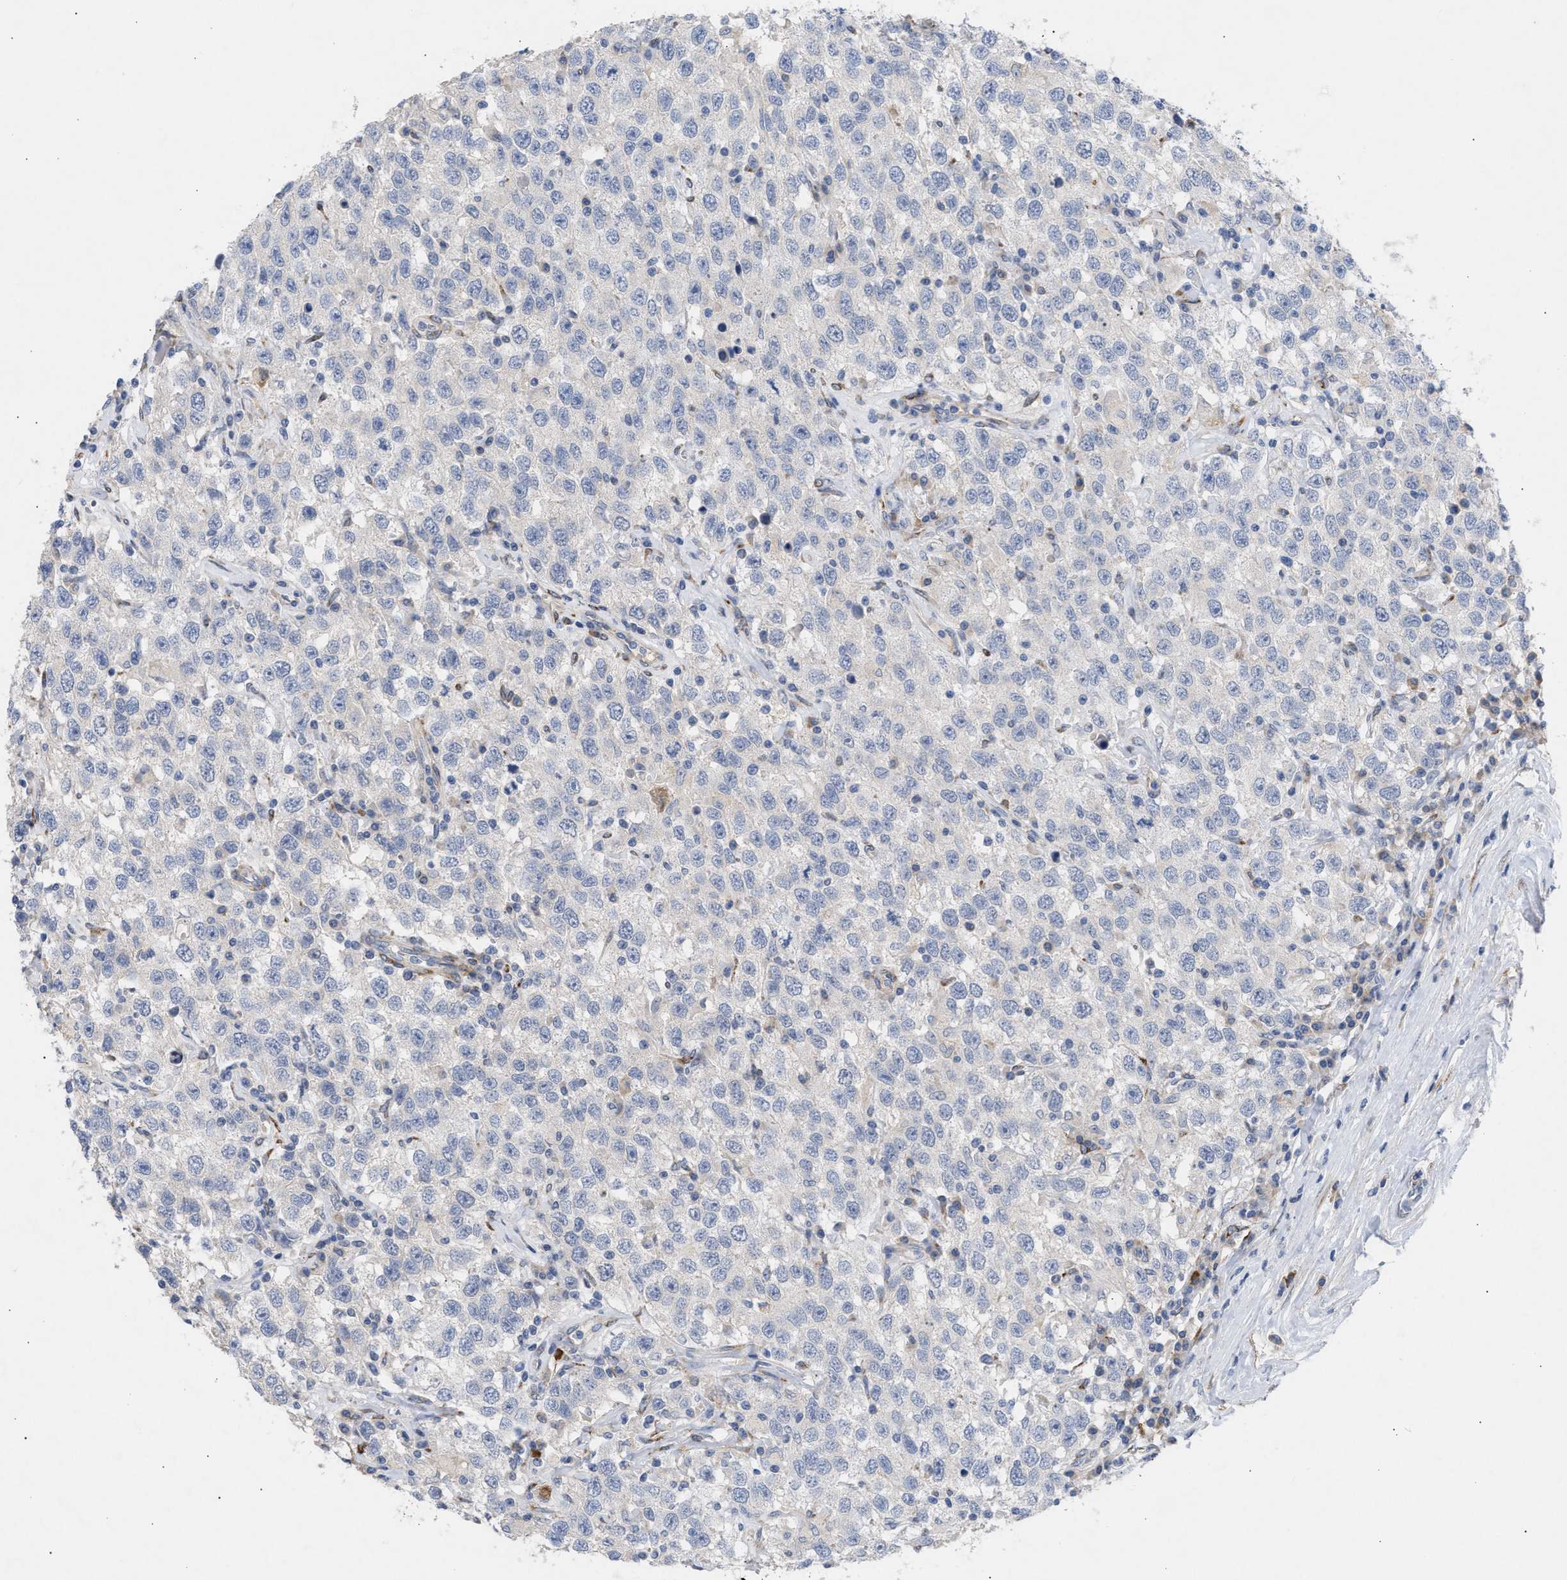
{"staining": {"intensity": "negative", "quantity": "none", "location": "none"}, "tissue": "testis cancer", "cell_type": "Tumor cells", "image_type": "cancer", "snomed": [{"axis": "morphology", "description": "Seminoma, NOS"}, {"axis": "topography", "description": "Testis"}], "caption": "High power microscopy micrograph of an immunohistochemistry (IHC) photomicrograph of seminoma (testis), revealing no significant expression in tumor cells.", "gene": "SELENOM", "patient": {"sex": "male", "age": 41}}